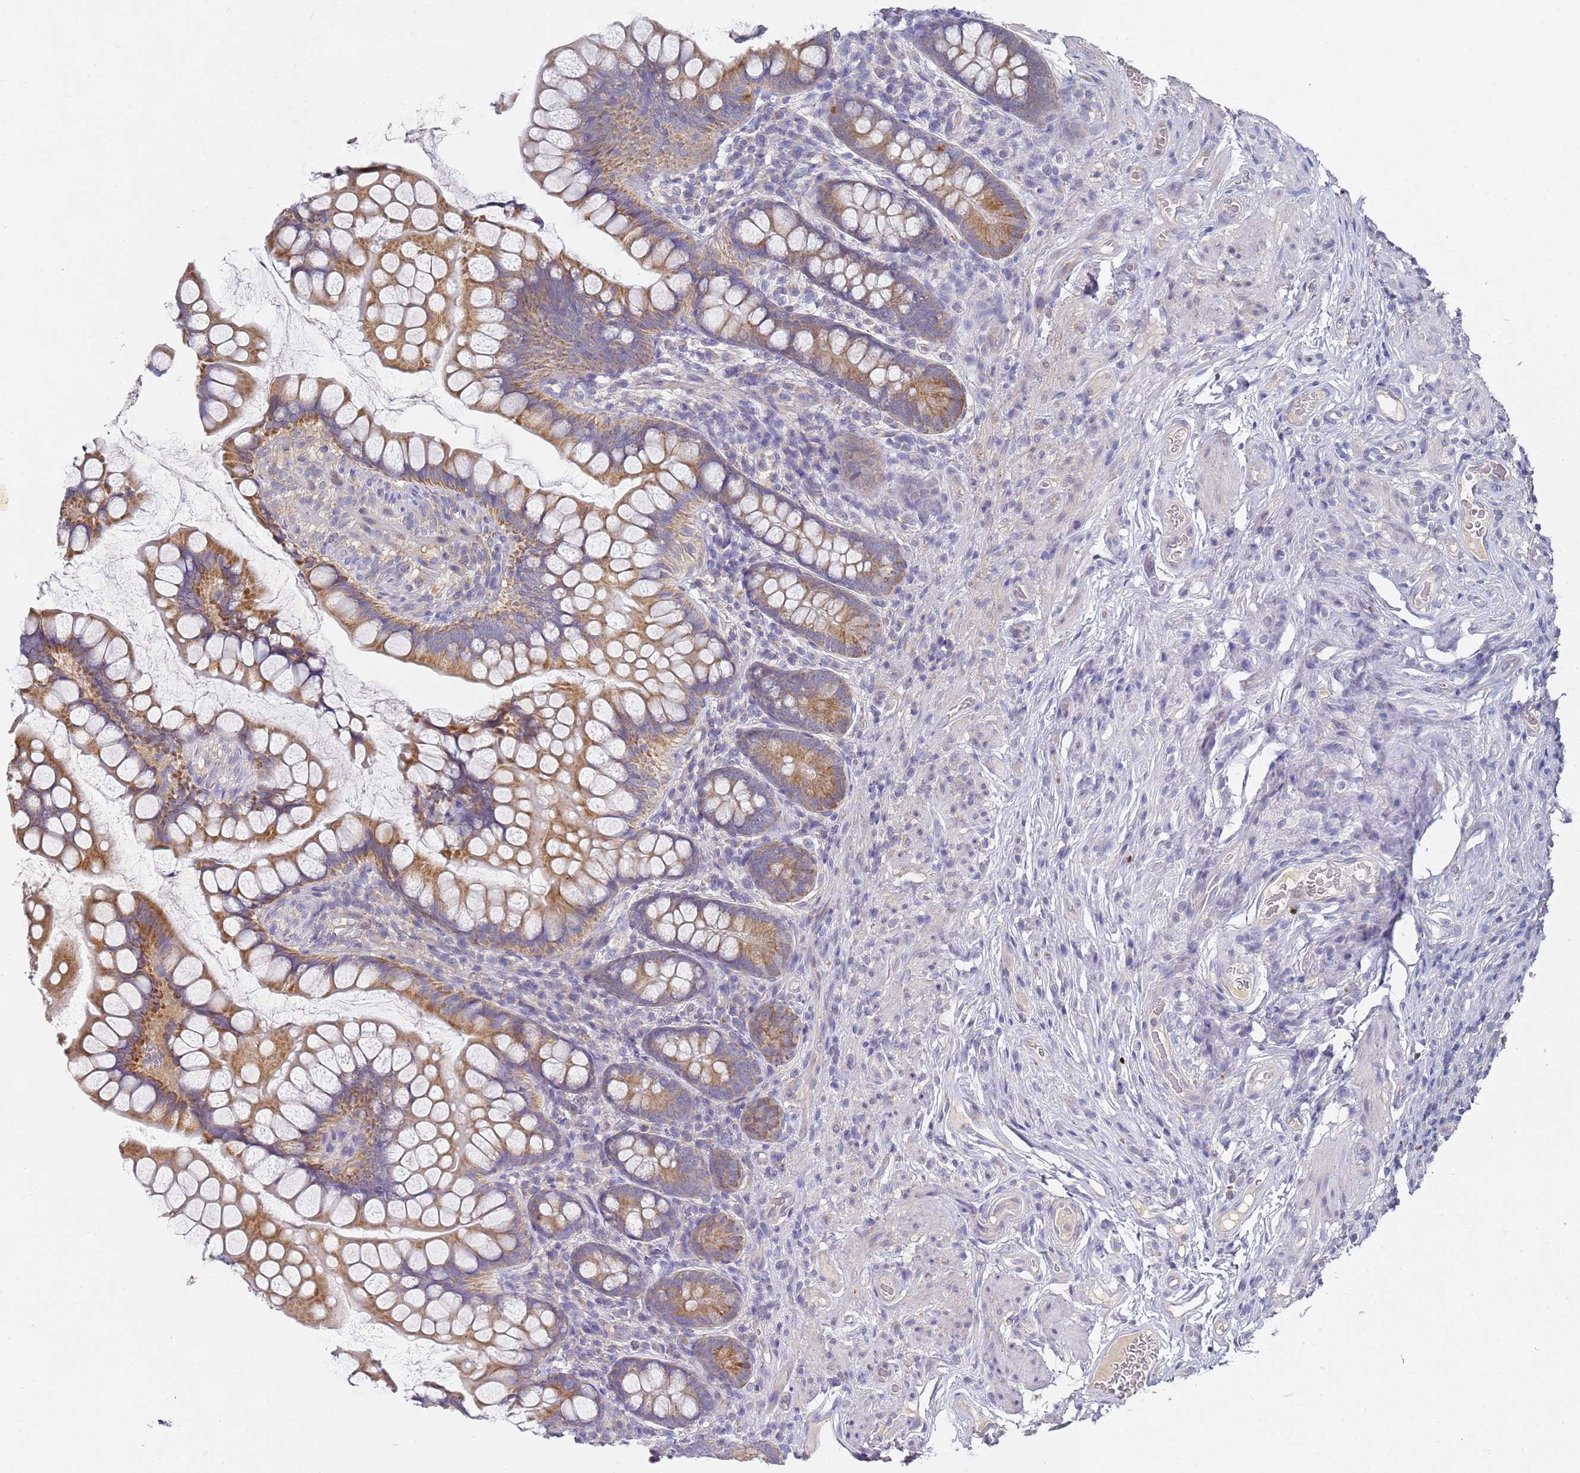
{"staining": {"intensity": "moderate", "quantity": ">75%", "location": "cytoplasmic/membranous"}, "tissue": "small intestine", "cell_type": "Glandular cells", "image_type": "normal", "snomed": [{"axis": "morphology", "description": "Normal tissue, NOS"}, {"axis": "topography", "description": "Small intestine"}], "caption": "Immunohistochemistry (IHC) of unremarkable small intestine displays medium levels of moderate cytoplasmic/membranous expression in about >75% of glandular cells.", "gene": "NPEPPS", "patient": {"sex": "male", "age": 70}}